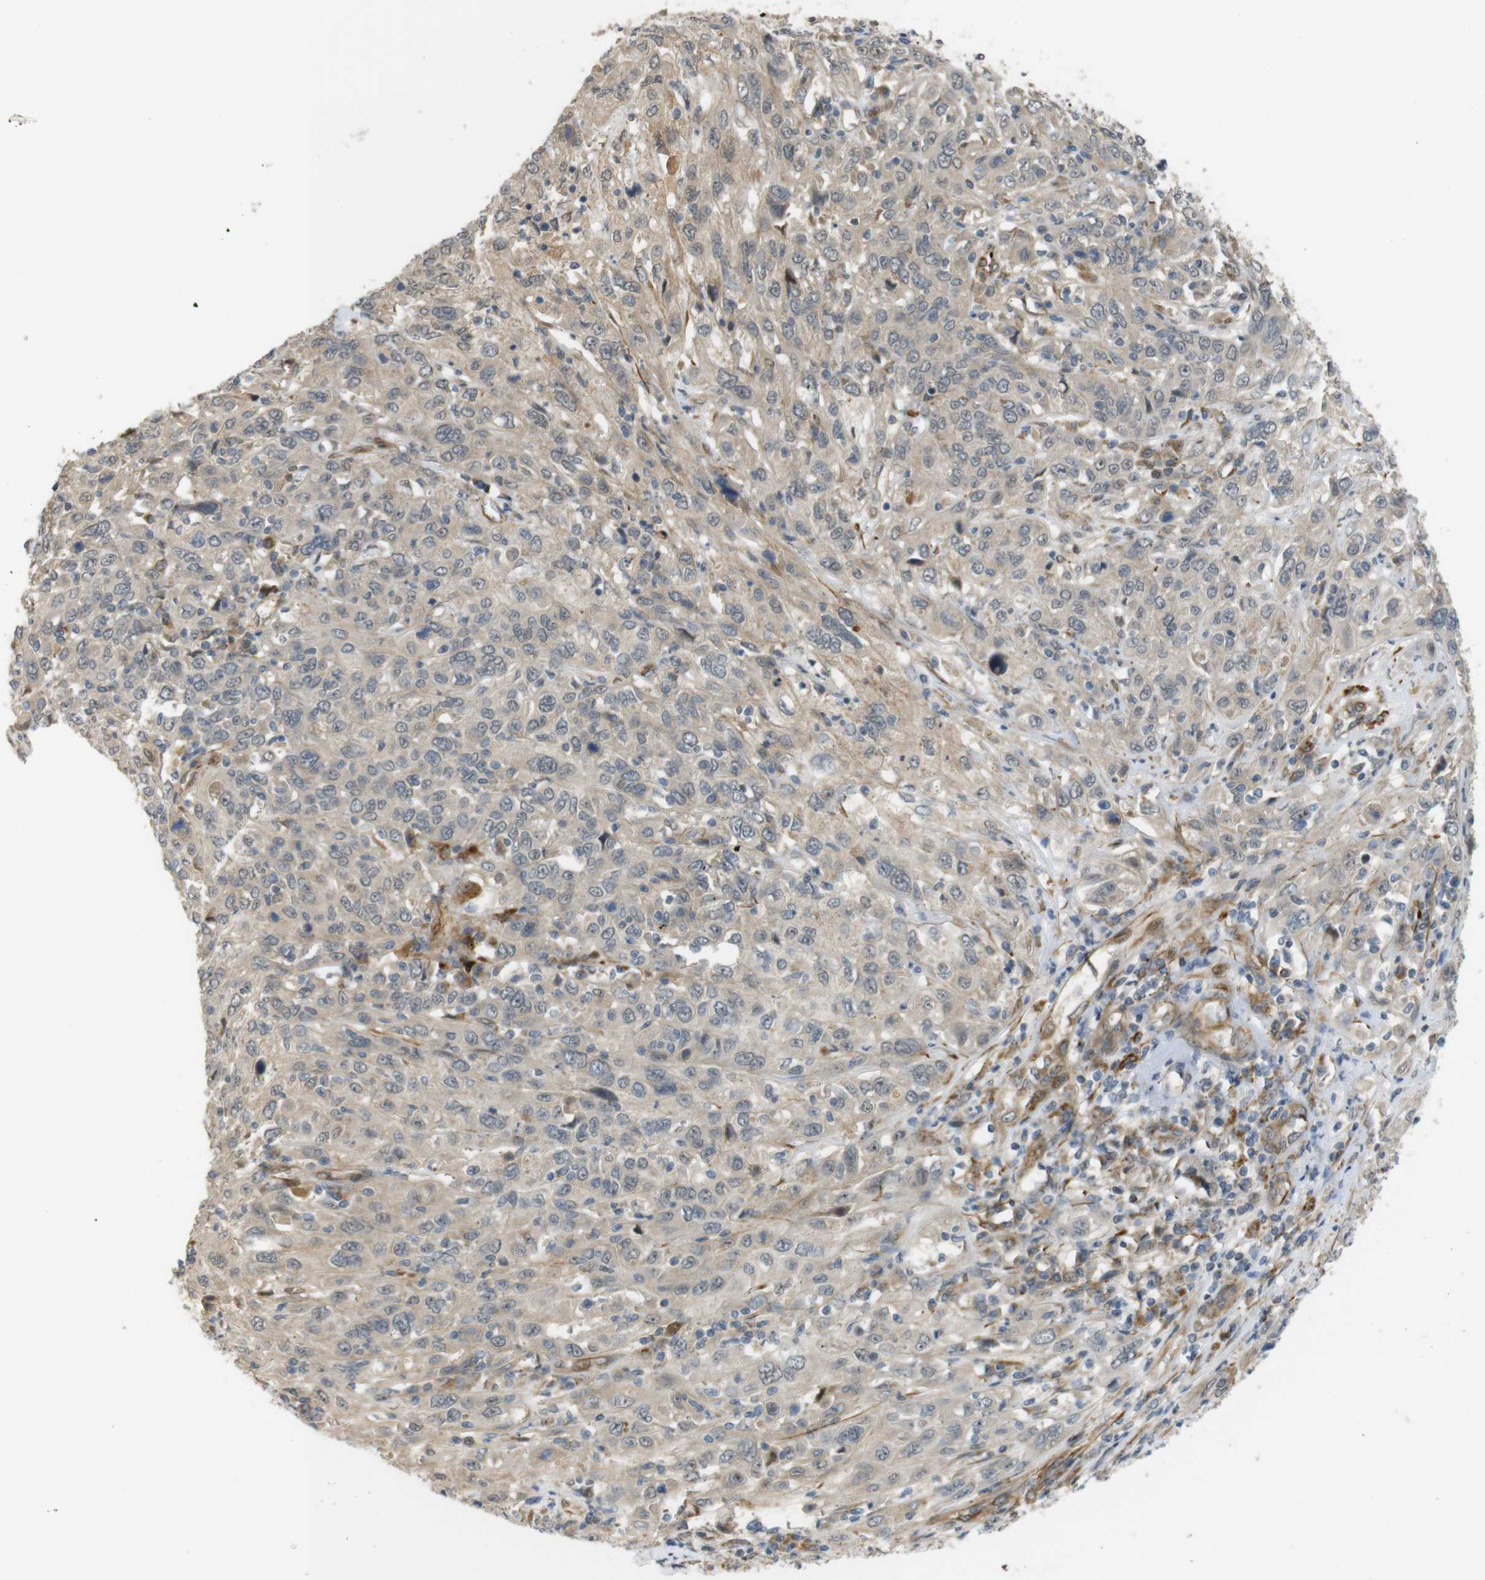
{"staining": {"intensity": "weak", "quantity": "25%-75%", "location": "cytoplasmic/membranous,nuclear"}, "tissue": "cervical cancer", "cell_type": "Tumor cells", "image_type": "cancer", "snomed": [{"axis": "morphology", "description": "Squamous cell carcinoma, NOS"}, {"axis": "topography", "description": "Cervix"}], "caption": "Squamous cell carcinoma (cervical) tissue shows weak cytoplasmic/membranous and nuclear staining in approximately 25%-75% of tumor cells, visualized by immunohistochemistry.", "gene": "TSPAN9", "patient": {"sex": "female", "age": 46}}